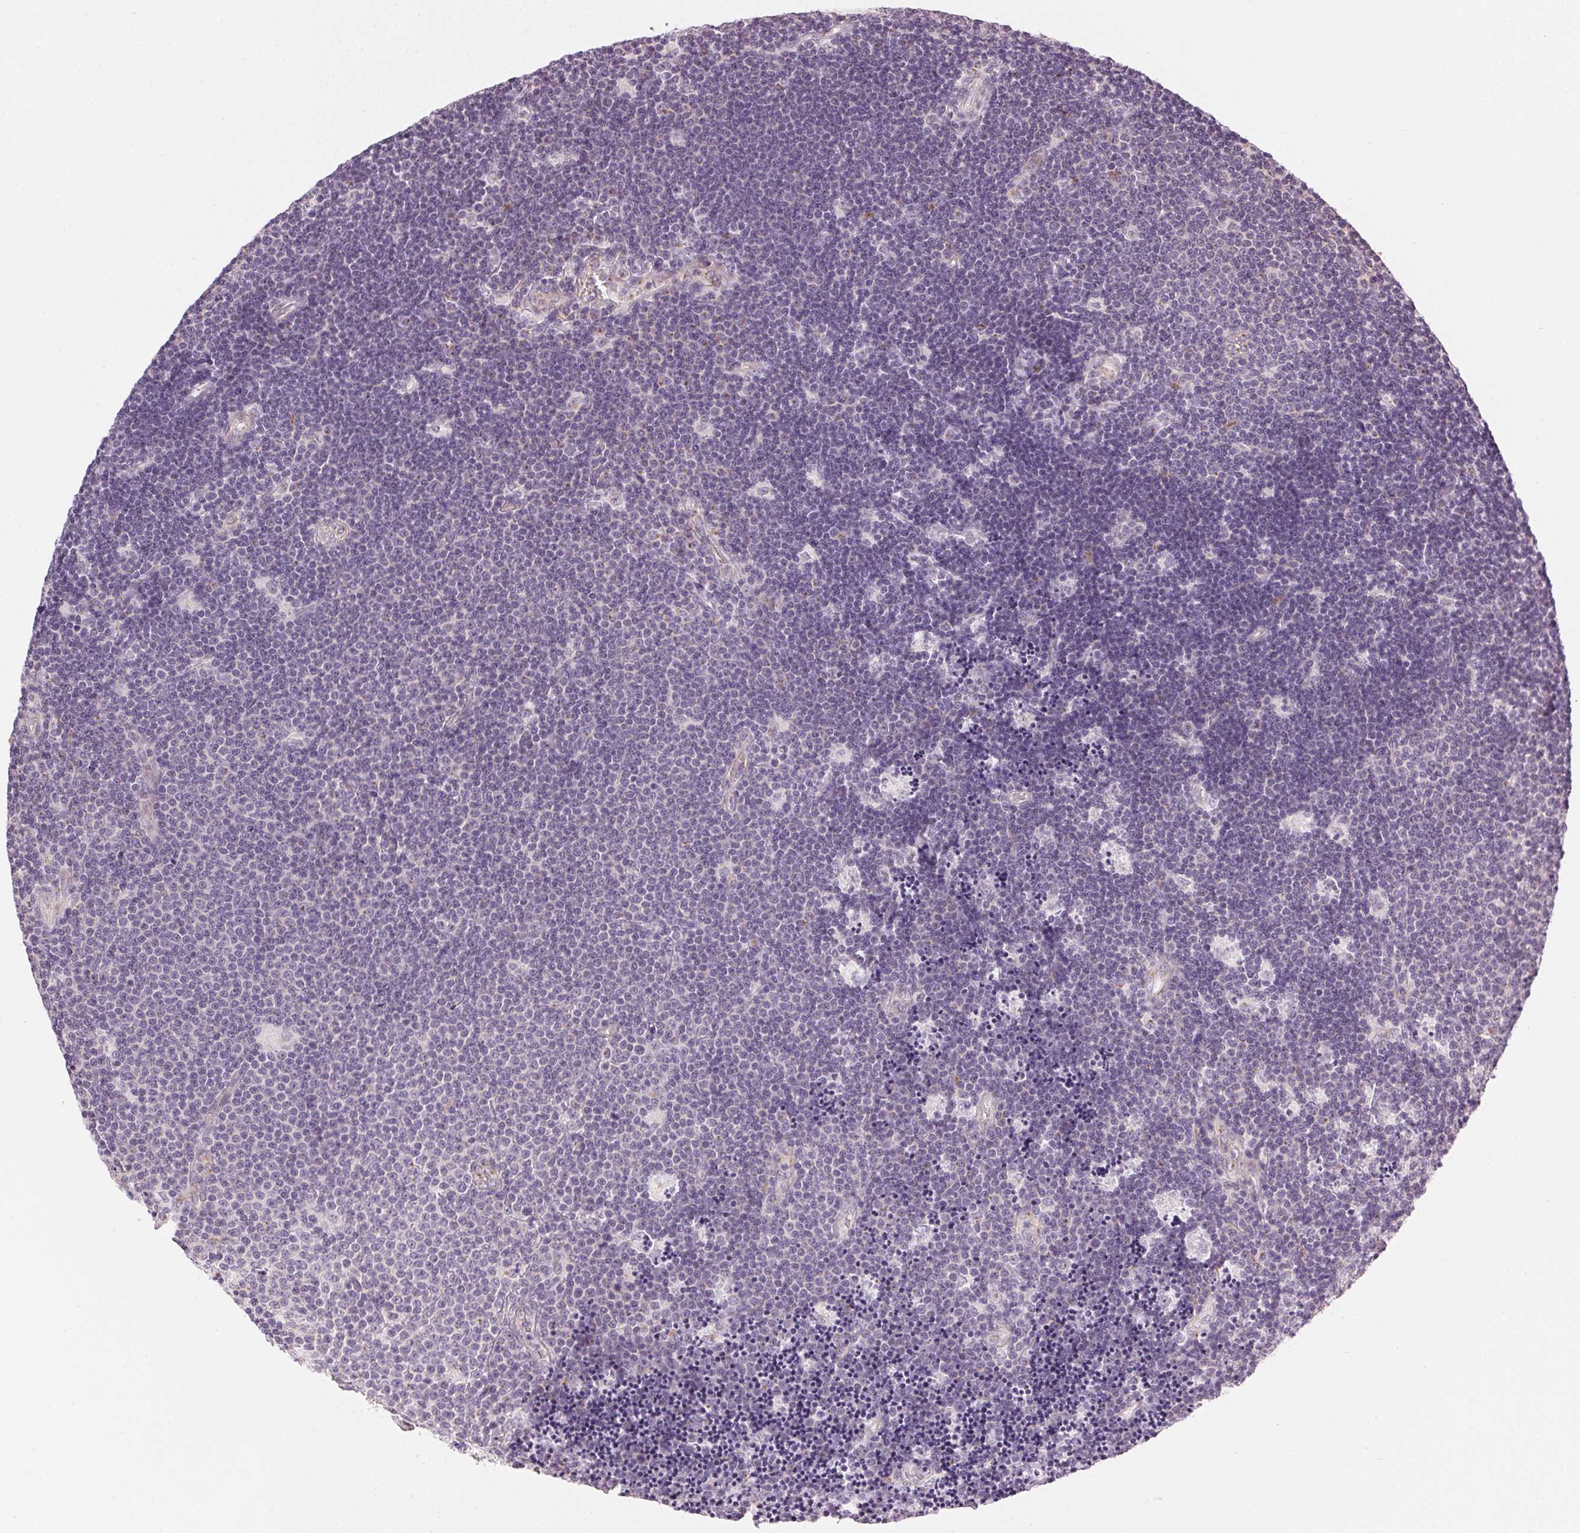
{"staining": {"intensity": "negative", "quantity": "none", "location": "none"}, "tissue": "lymphoma", "cell_type": "Tumor cells", "image_type": "cancer", "snomed": [{"axis": "morphology", "description": "Malignant lymphoma, non-Hodgkin's type, Low grade"}, {"axis": "topography", "description": "Brain"}], "caption": "Malignant lymphoma, non-Hodgkin's type (low-grade) stained for a protein using immunohistochemistry (IHC) displays no expression tumor cells.", "gene": "GOLPH3", "patient": {"sex": "female", "age": 66}}